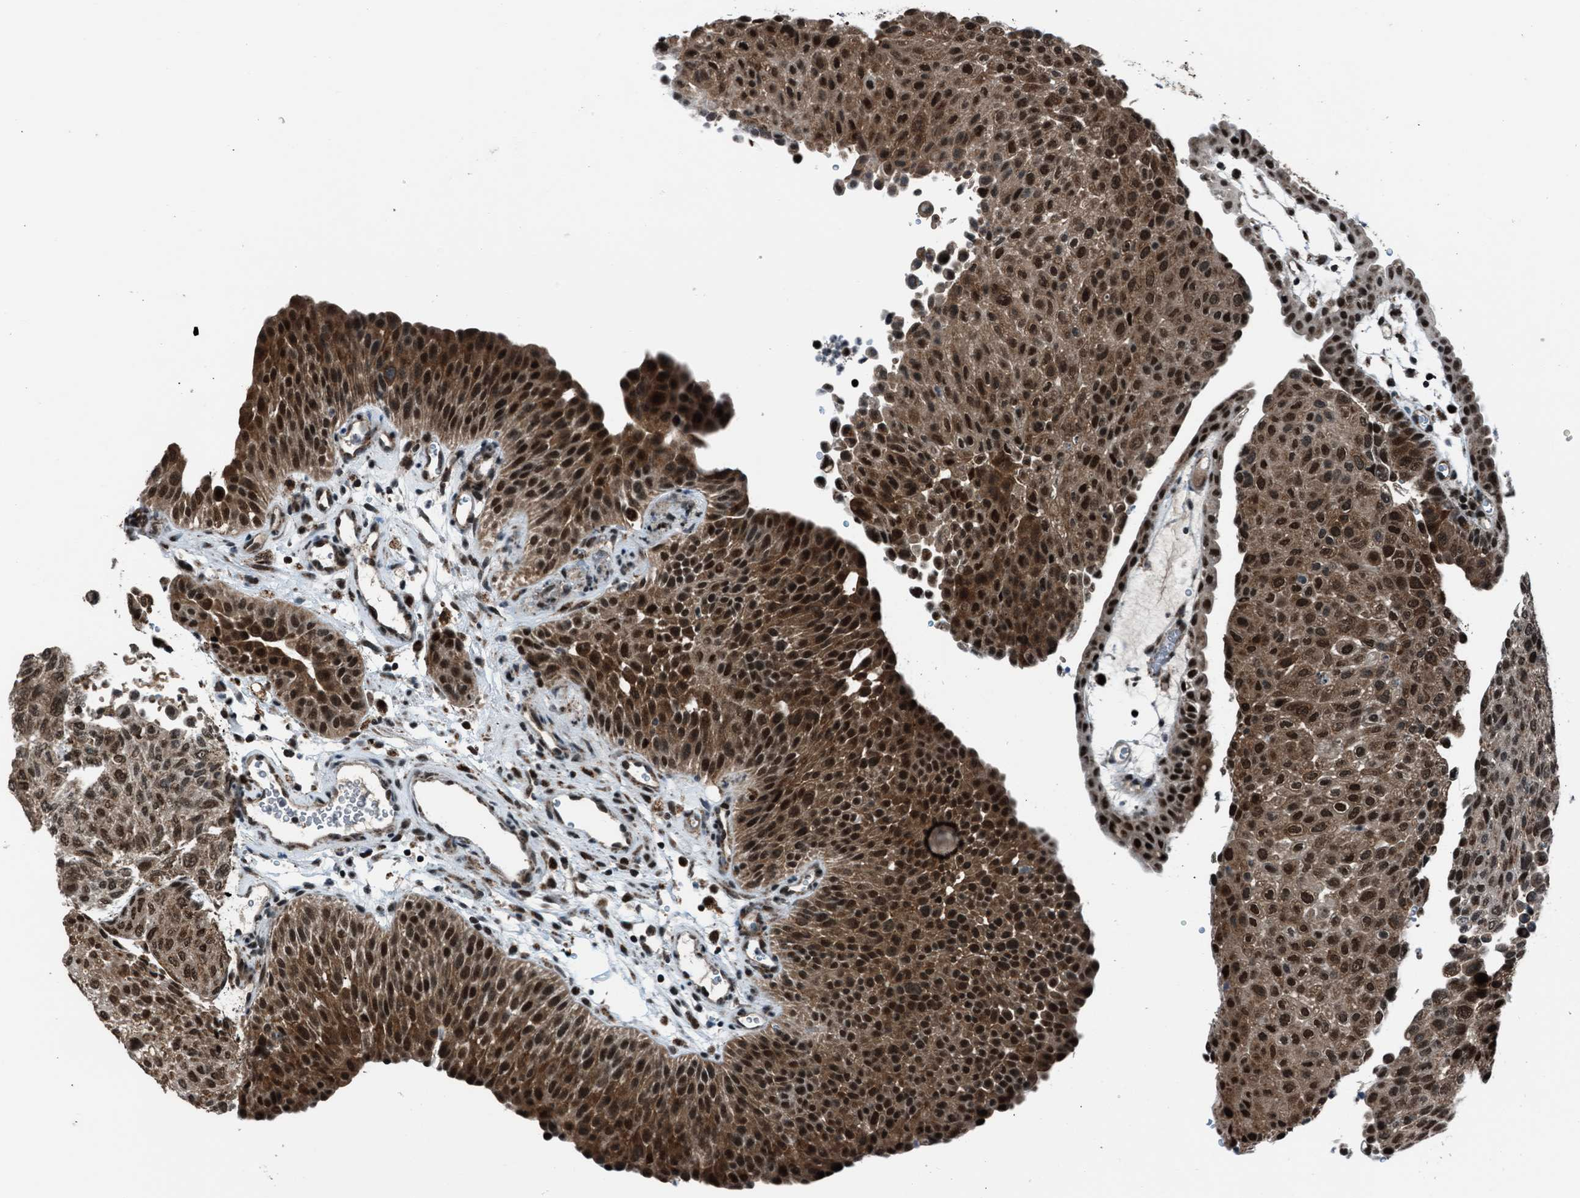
{"staining": {"intensity": "strong", "quantity": ">75%", "location": "cytoplasmic/membranous,nuclear"}, "tissue": "urothelial cancer", "cell_type": "Tumor cells", "image_type": "cancer", "snomed": [{"axis": "morphology", "description": "Urothelial carcinoma, Low grade"}, {"axis": "morphology", "description": "Urothelial carcinoma, High grade"}, {"axis": "topography", "description": "Urinary bladder"}], "caption": "Immunohistochemistry (IHC) (DAB) staining of human urothelial cancer exhibits strong cytoplasmic/membranous and nuclear protein staining in approximately >75% of tumor cells.", "gene": "MORC3", "patient": {"sex": "male", "age": 35}}